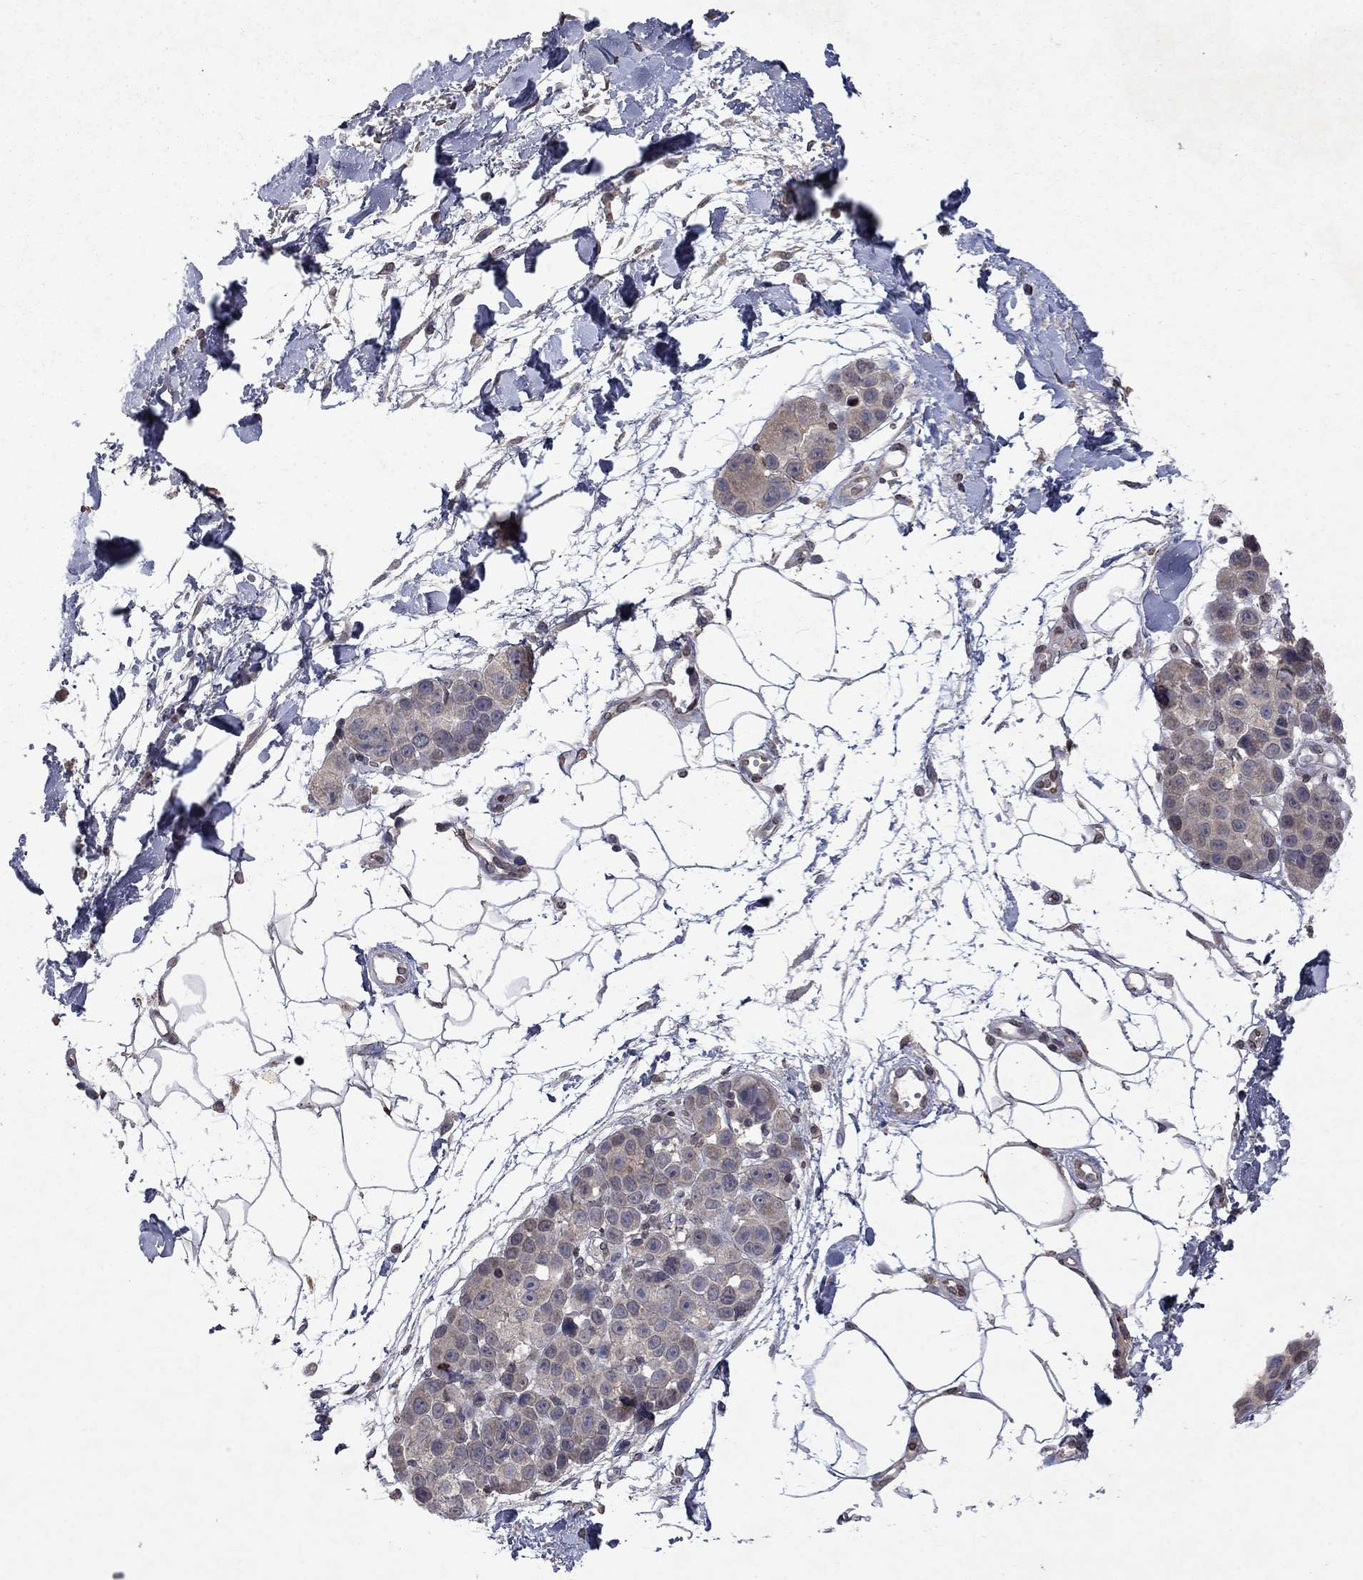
{"staining": {"intensity": "weak", "quantity": "25%-75%", "location": "cytoplasmic/membranous"}, "tissue": "melanoma", "cell_type": "Tumor cells", "image_type": "cancer", "snomed": [{"axis": "morphology", "description": "Malignant melanoma, NOS"}, {"axis": "topography", "description": "Skin"}], "caption": "DAB (3,3'-diaminobenzidine) immunohistochemical staining of malignant melanoma shows weak cytoplasmic/membranous protein expression in about 25%-75% of tumor cells.", "gene": "TTC38", "patient": {"sex": "female", "age": 86}}